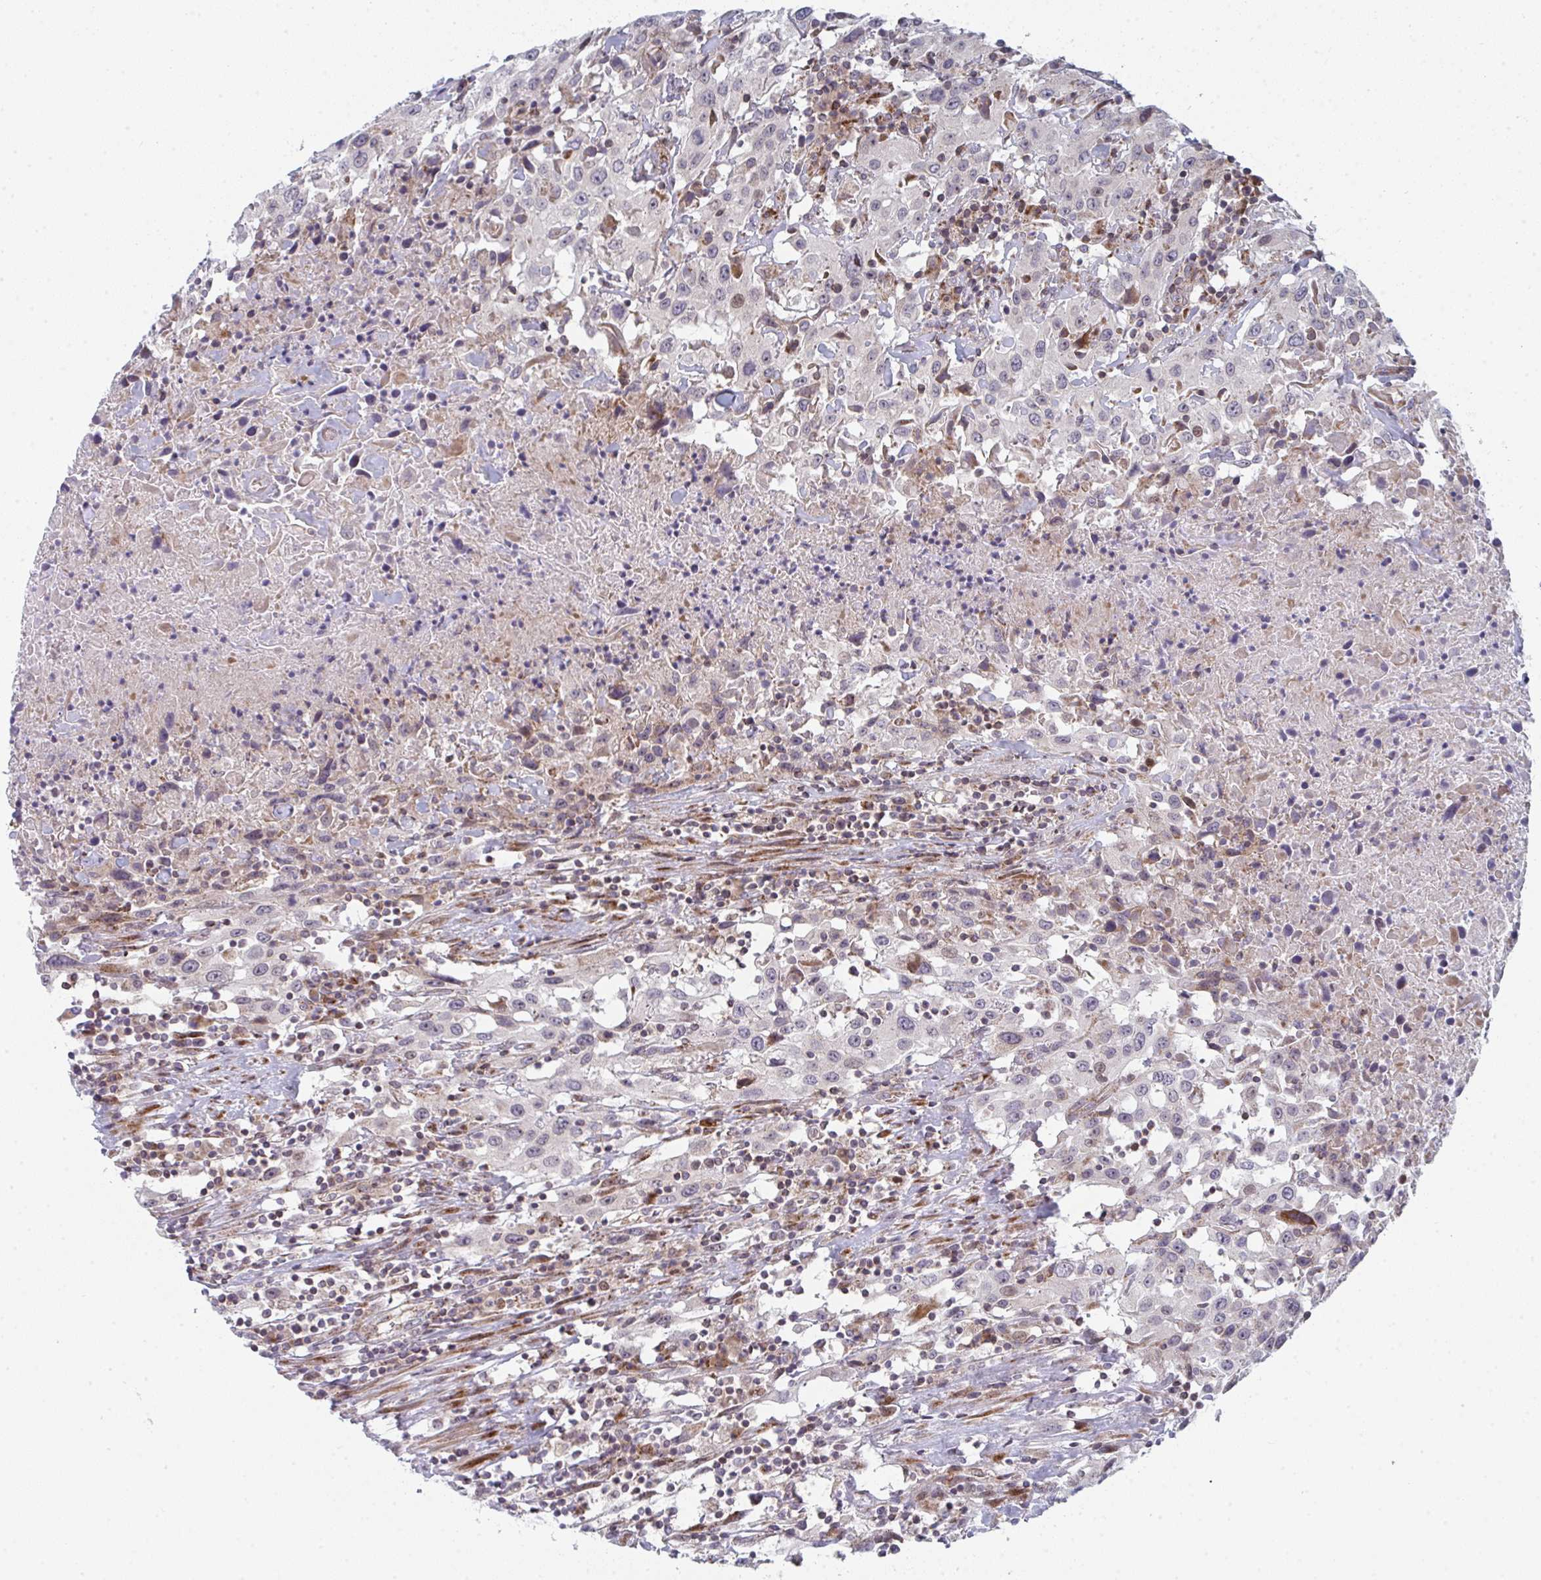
{"staining": {"intensity": "weak", "quantity": "<25%", "location": "nuclear"}, "tissue": "urothelial cancer", "cell_type": "Tumor cells", "image_type": "cancer", "snomed": [{"axis": "morphology", "description": "Urothelial carcinoma, High grade"}, {"axis": "topography", "description": "Urinary bladder"}], "caption": "DAB (3,3'-diaminobenzidine) immunohistochemical staining of human urothelial cancer demonstrates no significant positivity in tumor cells.", "gene": "PRKCH", "patient": {"sex": "male", "age": 61}}